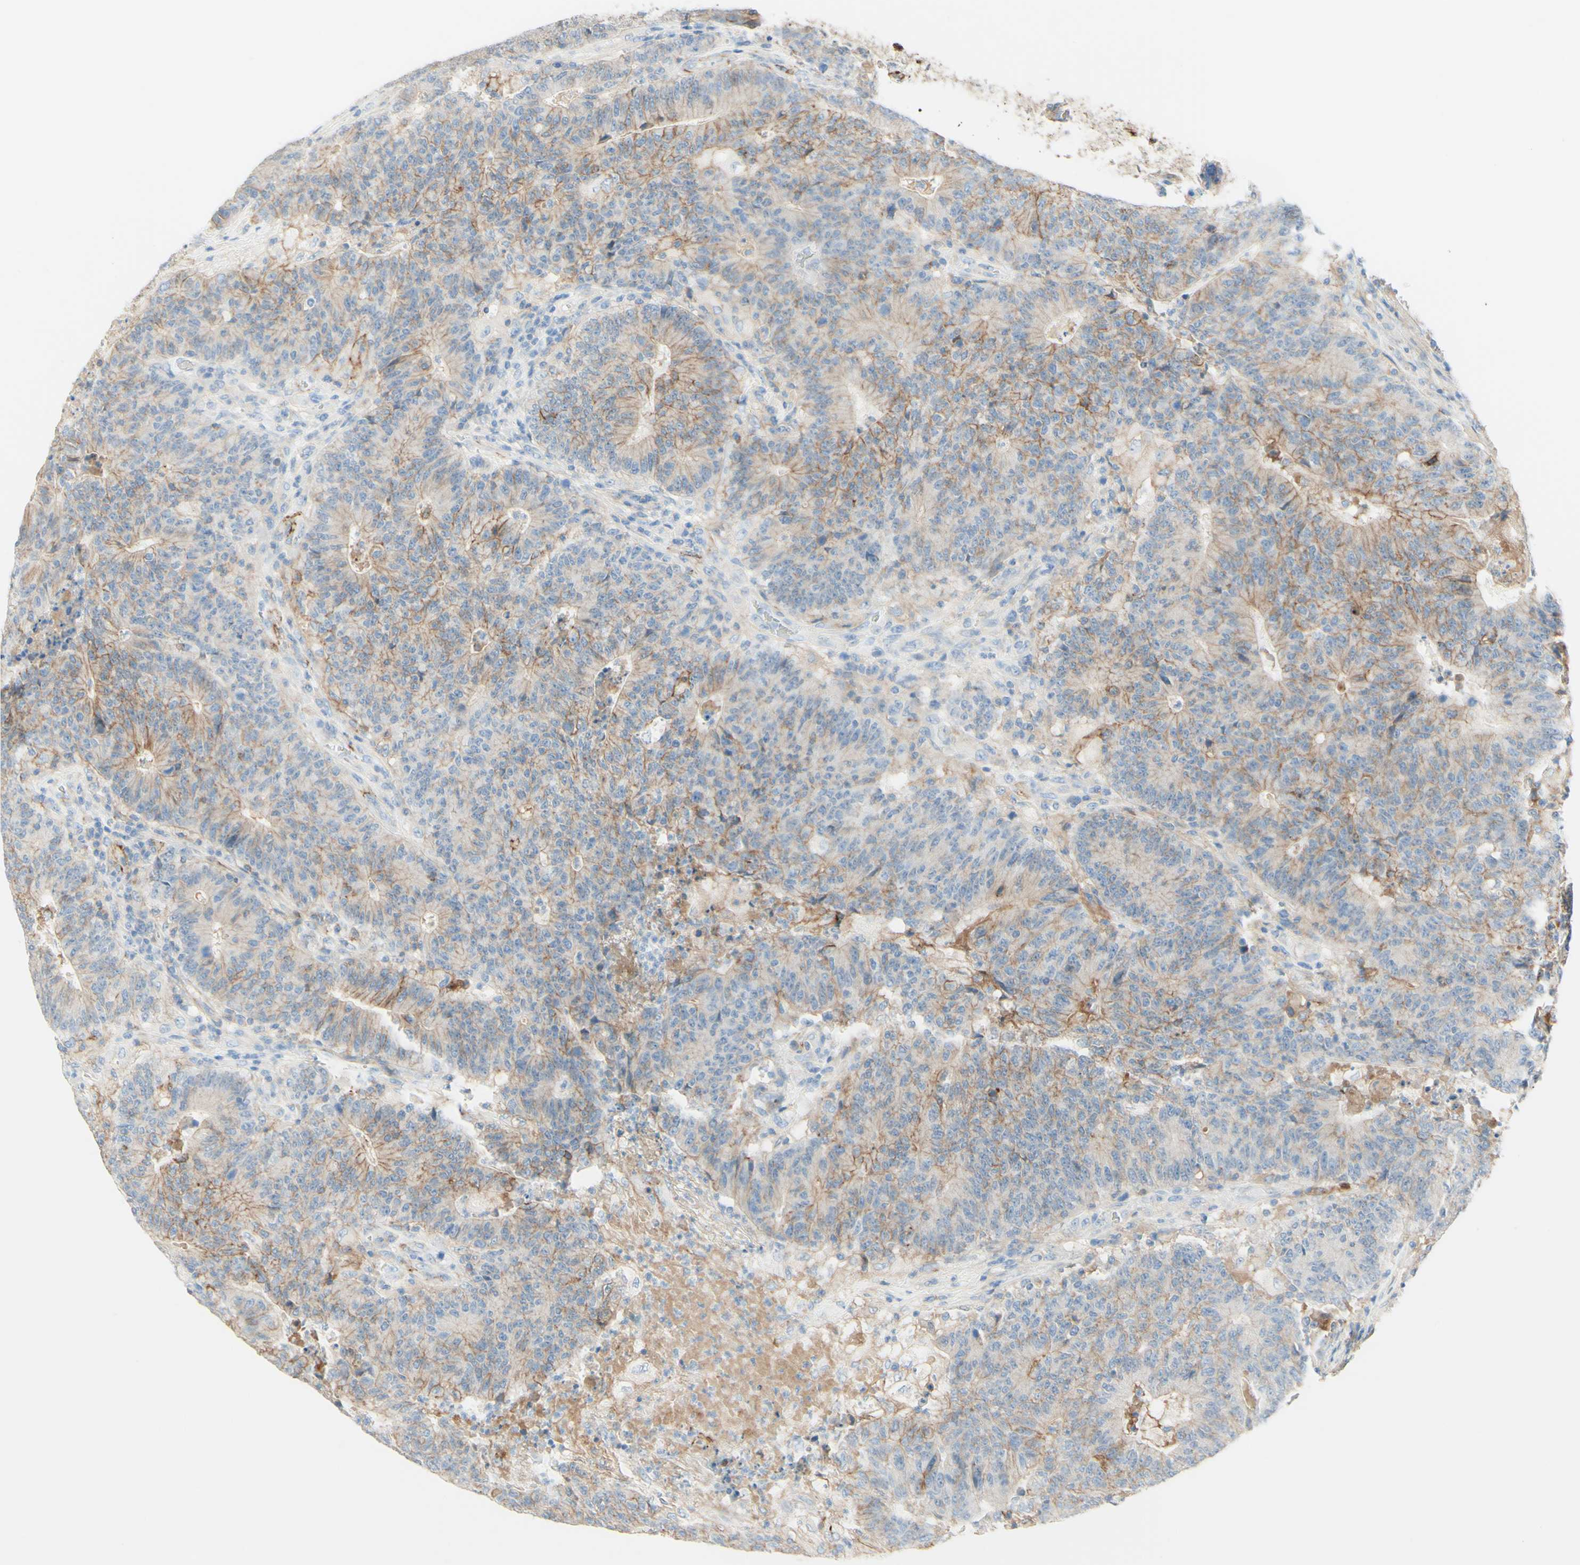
{"staining": {"intensity": "weak", "quantity": "25%-75%", "location": "cytoplasmic/membranous"}, "tissue": "colorectal cancer", "cell_type": "Tumor cells", "image_type": "cancer", "snomed": [{"axis": "morphology", "description": "Normal tissue, NOS"}, {"axis": "morphology", "description": "Adenocarcinoma, NOS"}, {"axis": "topography", "description": "Colon"}], "caption": "Colorectal adenocarcinoma stained with immunohistochemistry (IHC) exhibits weak cytoplasmic/membranous positivity in about 25%-75% of tumor cells.", "gene": "ALCAM", "patient": {"sex": "female", "age": 75}}